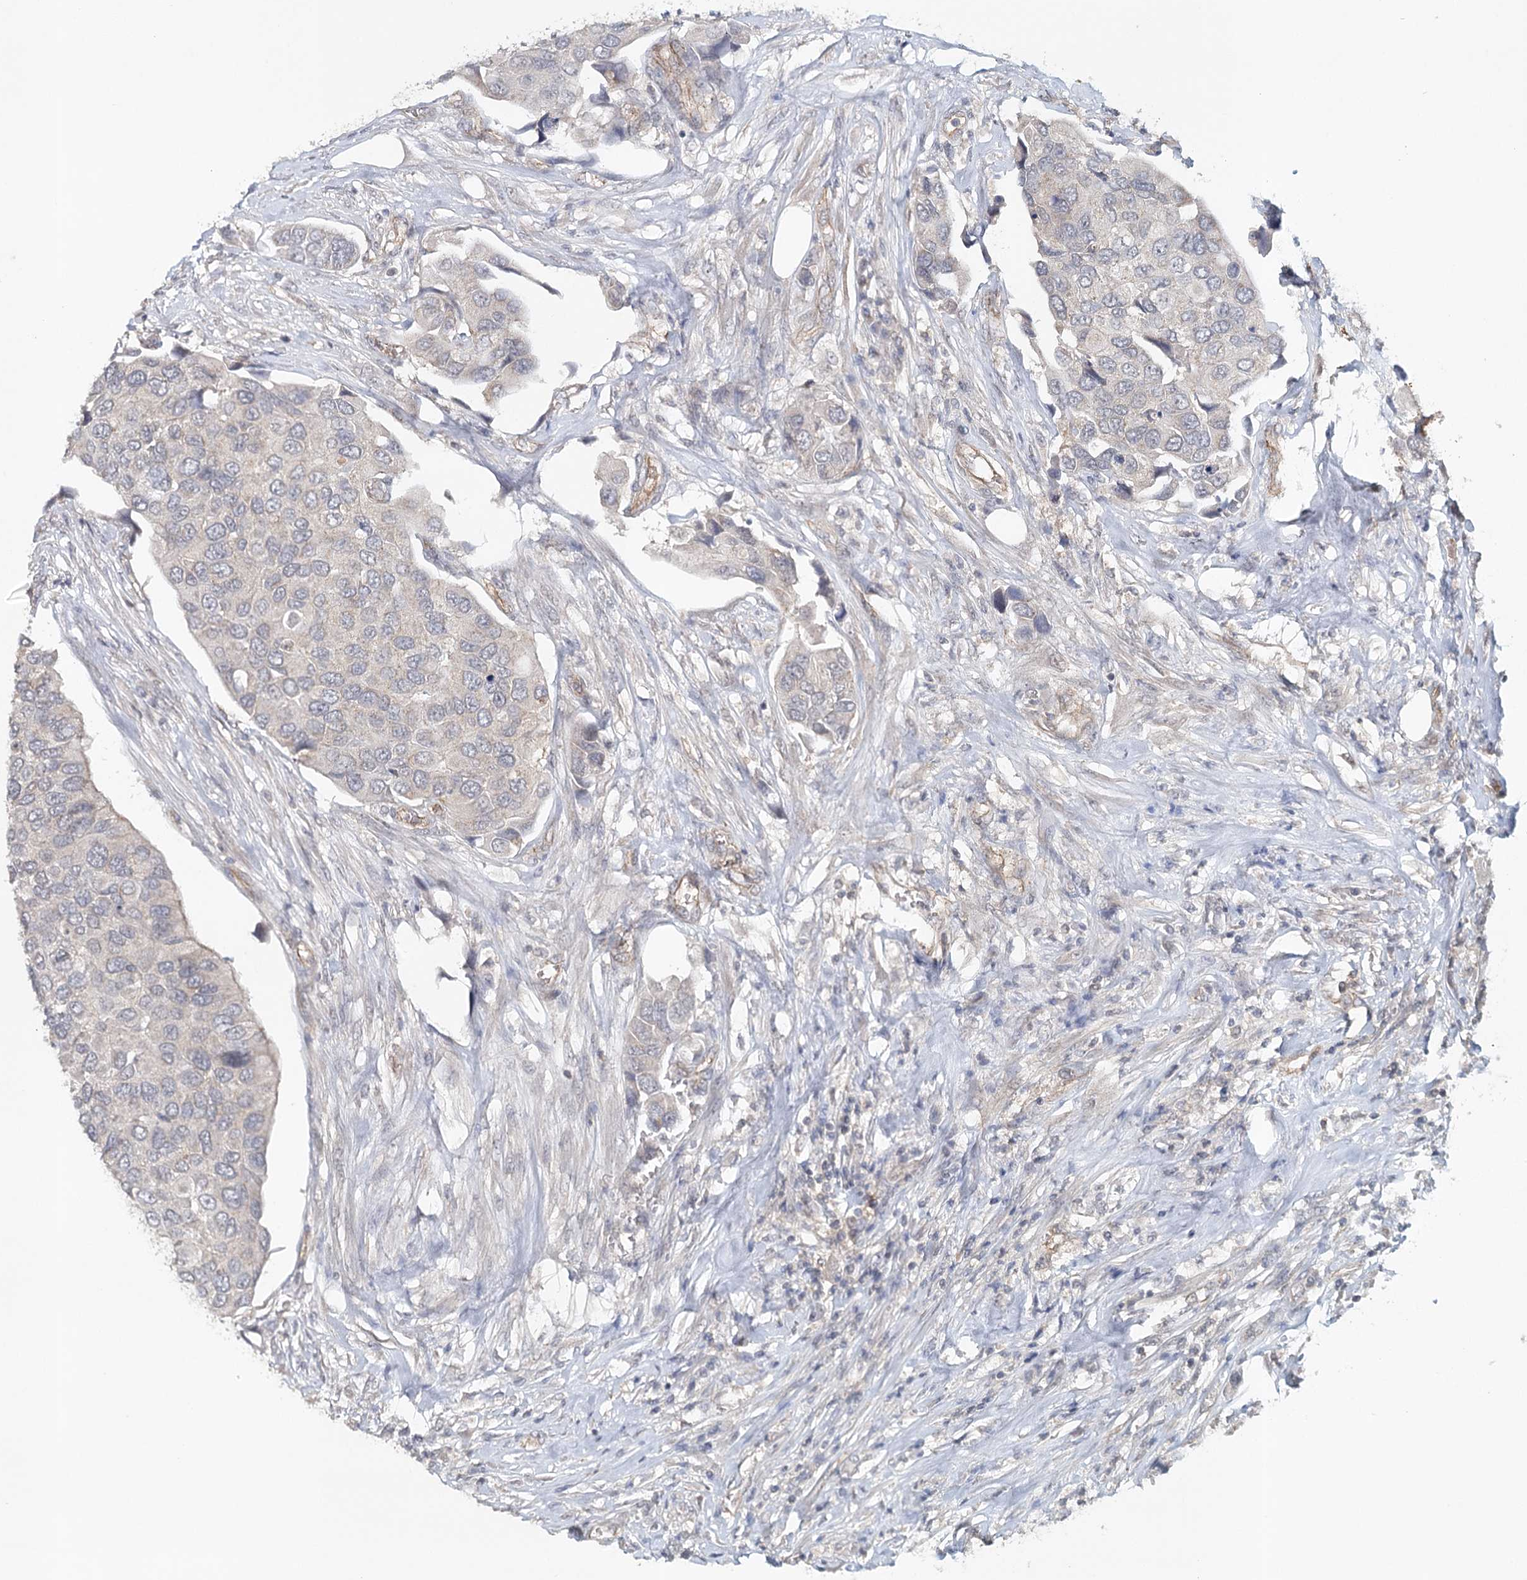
{"staining": {"intensity": "negative", "quantity": "none", "location": "none"}, "tissue": "urothelial cancer", "cell_type": "Tumor cells", "image_type": "cancer", "snomed": [{"axis": "morphology", "description": "Urothelial carcinoma, High grade"}, {"axis": "topography", "description": "Urinary bladder"}], "caption": "Tumor cells are negative for brown protein staining in urothelial cancer.", "gene": "SYNPO", "patient": {"sex": "male", "age": 74}}